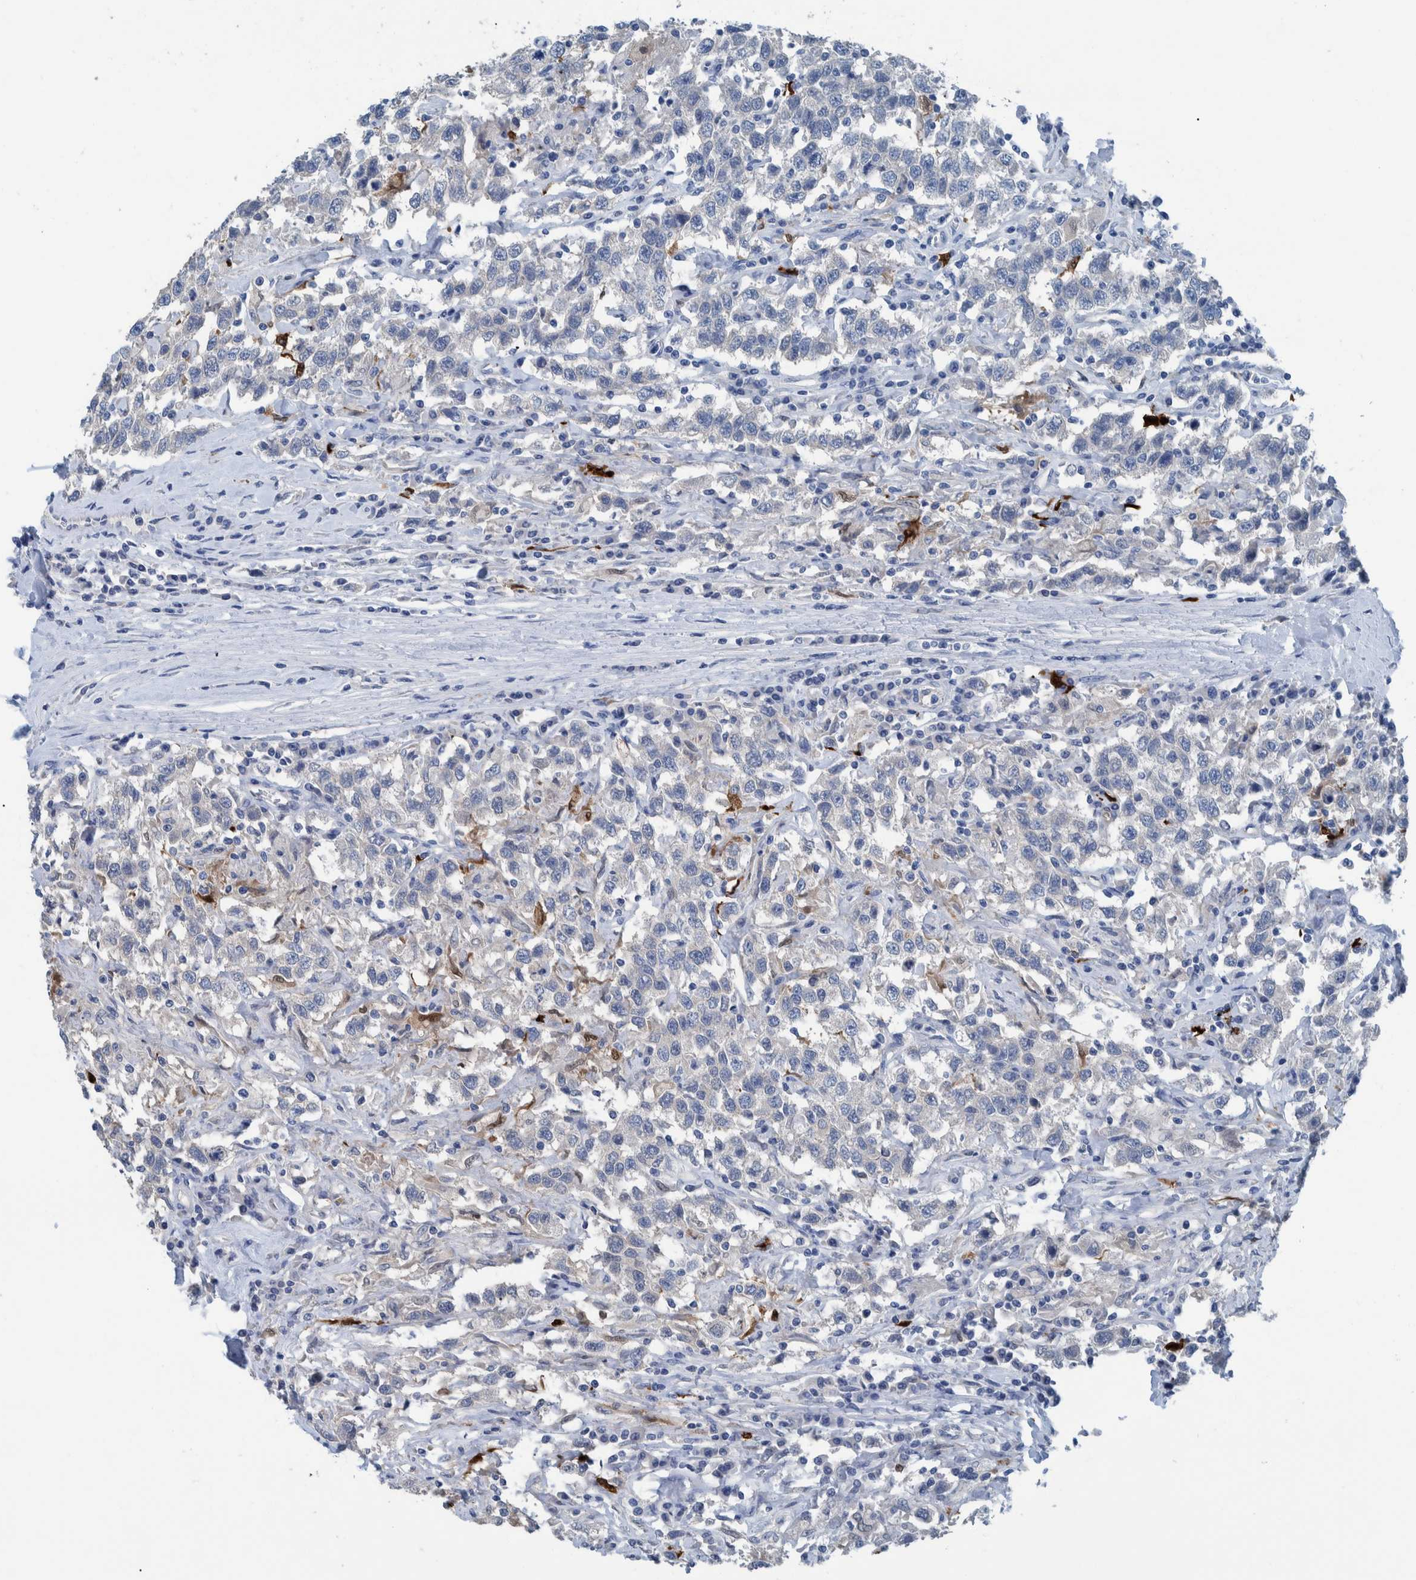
{"staining": {"intensity": "negative", "quantity": "none", "location": "none"}, "tissue": "testis cancer", "cell_type": "Tumor cells", "image_type": "cancer", "snomed": [{"axis": "morphology", "description": "Seminoma, NOS"}, {"axis": "topography", "description": "Testis"}], "caption": "DAB (3,3'-diaminobenzidine) immunohistochemical staining of human testis cancer (seminoma) reveals no significant staining in tumor cells.", "gene": "IDO1", "patient": {"sex": "male", "age": 41}}